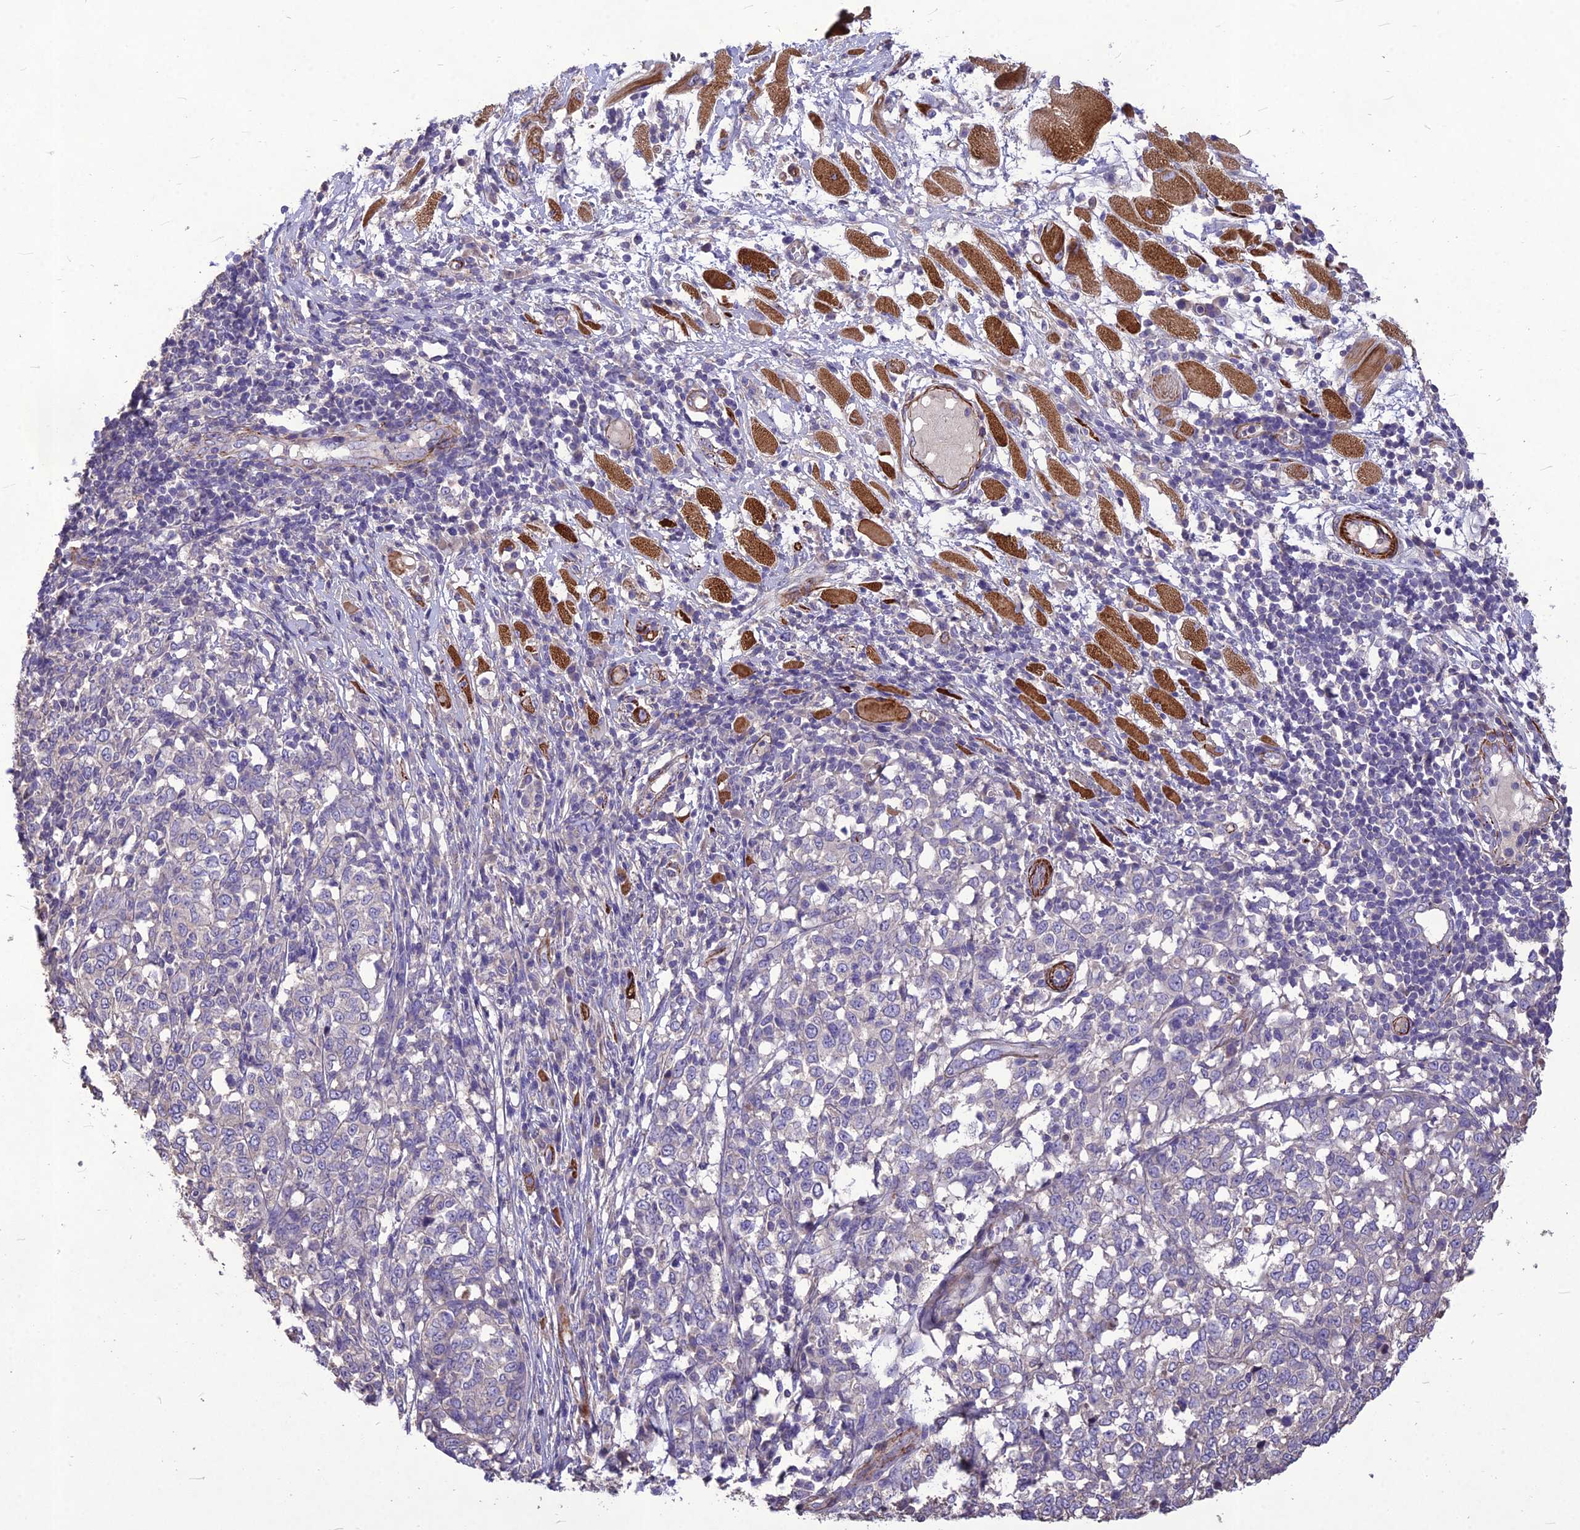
{"staining": {"intensity": "negative", "quantity": "none", "location": "none"}, "tissue": "melanoma", "cell_type": "Tumor cells", "image_type": "cancer", "snomed": [{"axis": "morphology", "description": "Malignant melanoma, NOS"}, {"axis": "topography", "description": "Skin"}], "caption": "High power microscopy micrograph of an immunohistochemistry (IHC) histopathology image of malignant melanoma, revealing no significant expression in tumor cells.", "gene": "CLUH", "patient": {"sex": "female", "age": 72}}